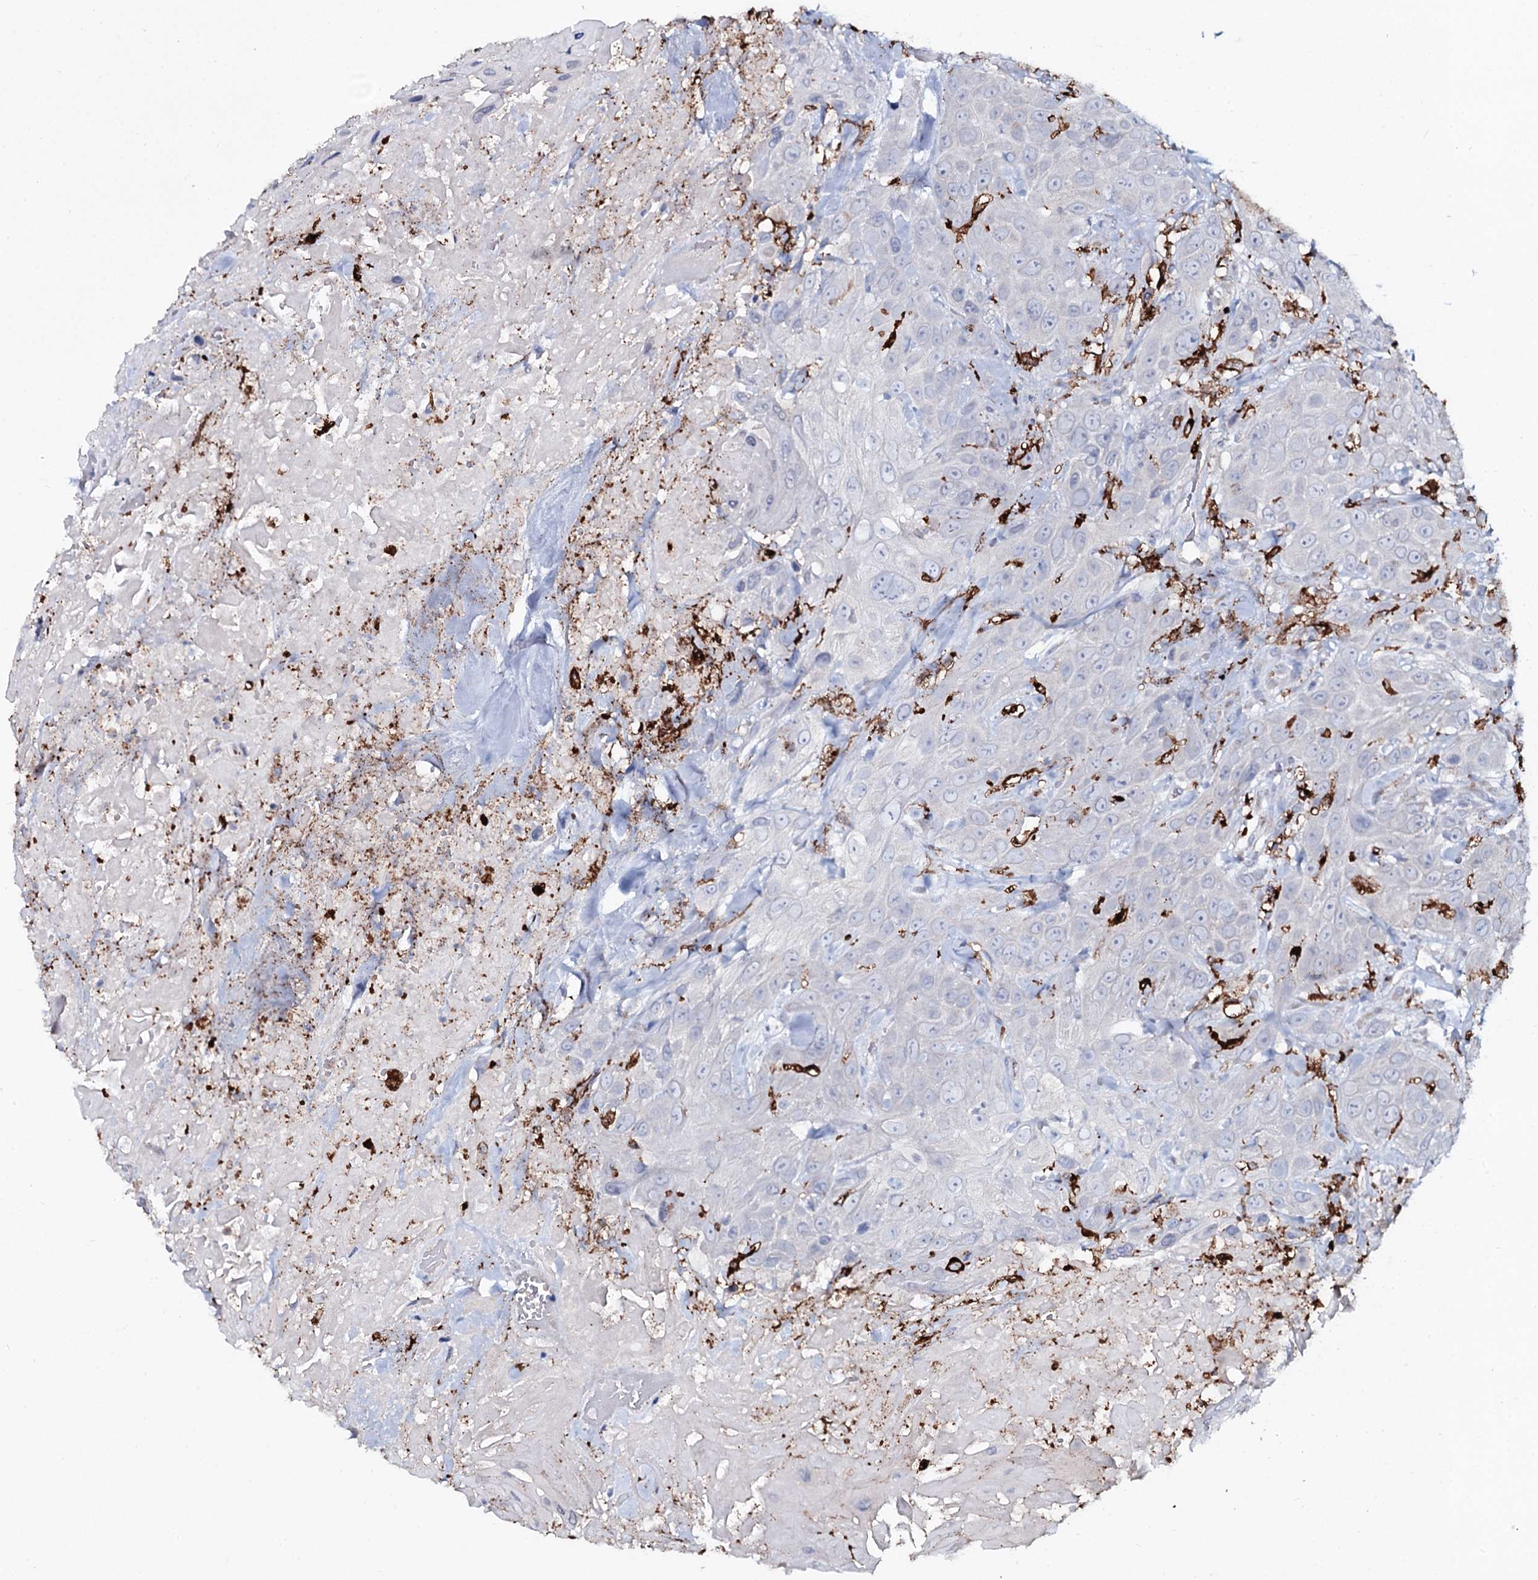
{"staining": {"intensity": "negative", "quantity": "none", "location": "none"}, "tissue": "head and neck cancer", "cell_type": "Tumor cells", "image_type": "cancer", "snomed": [{"axis": "morphology", "description": "Squamous cell carcinoma, NOS"}, {"axis": "topography", "description": "Head-Neck"}], "caption": "DAB immunohistochemical staining of human squamous cell carcinoma (head and neck) reveals no significant expression in tumor cells.", "gene": "OSBPL2", "patient": {"sex": "male", "age": 81}}